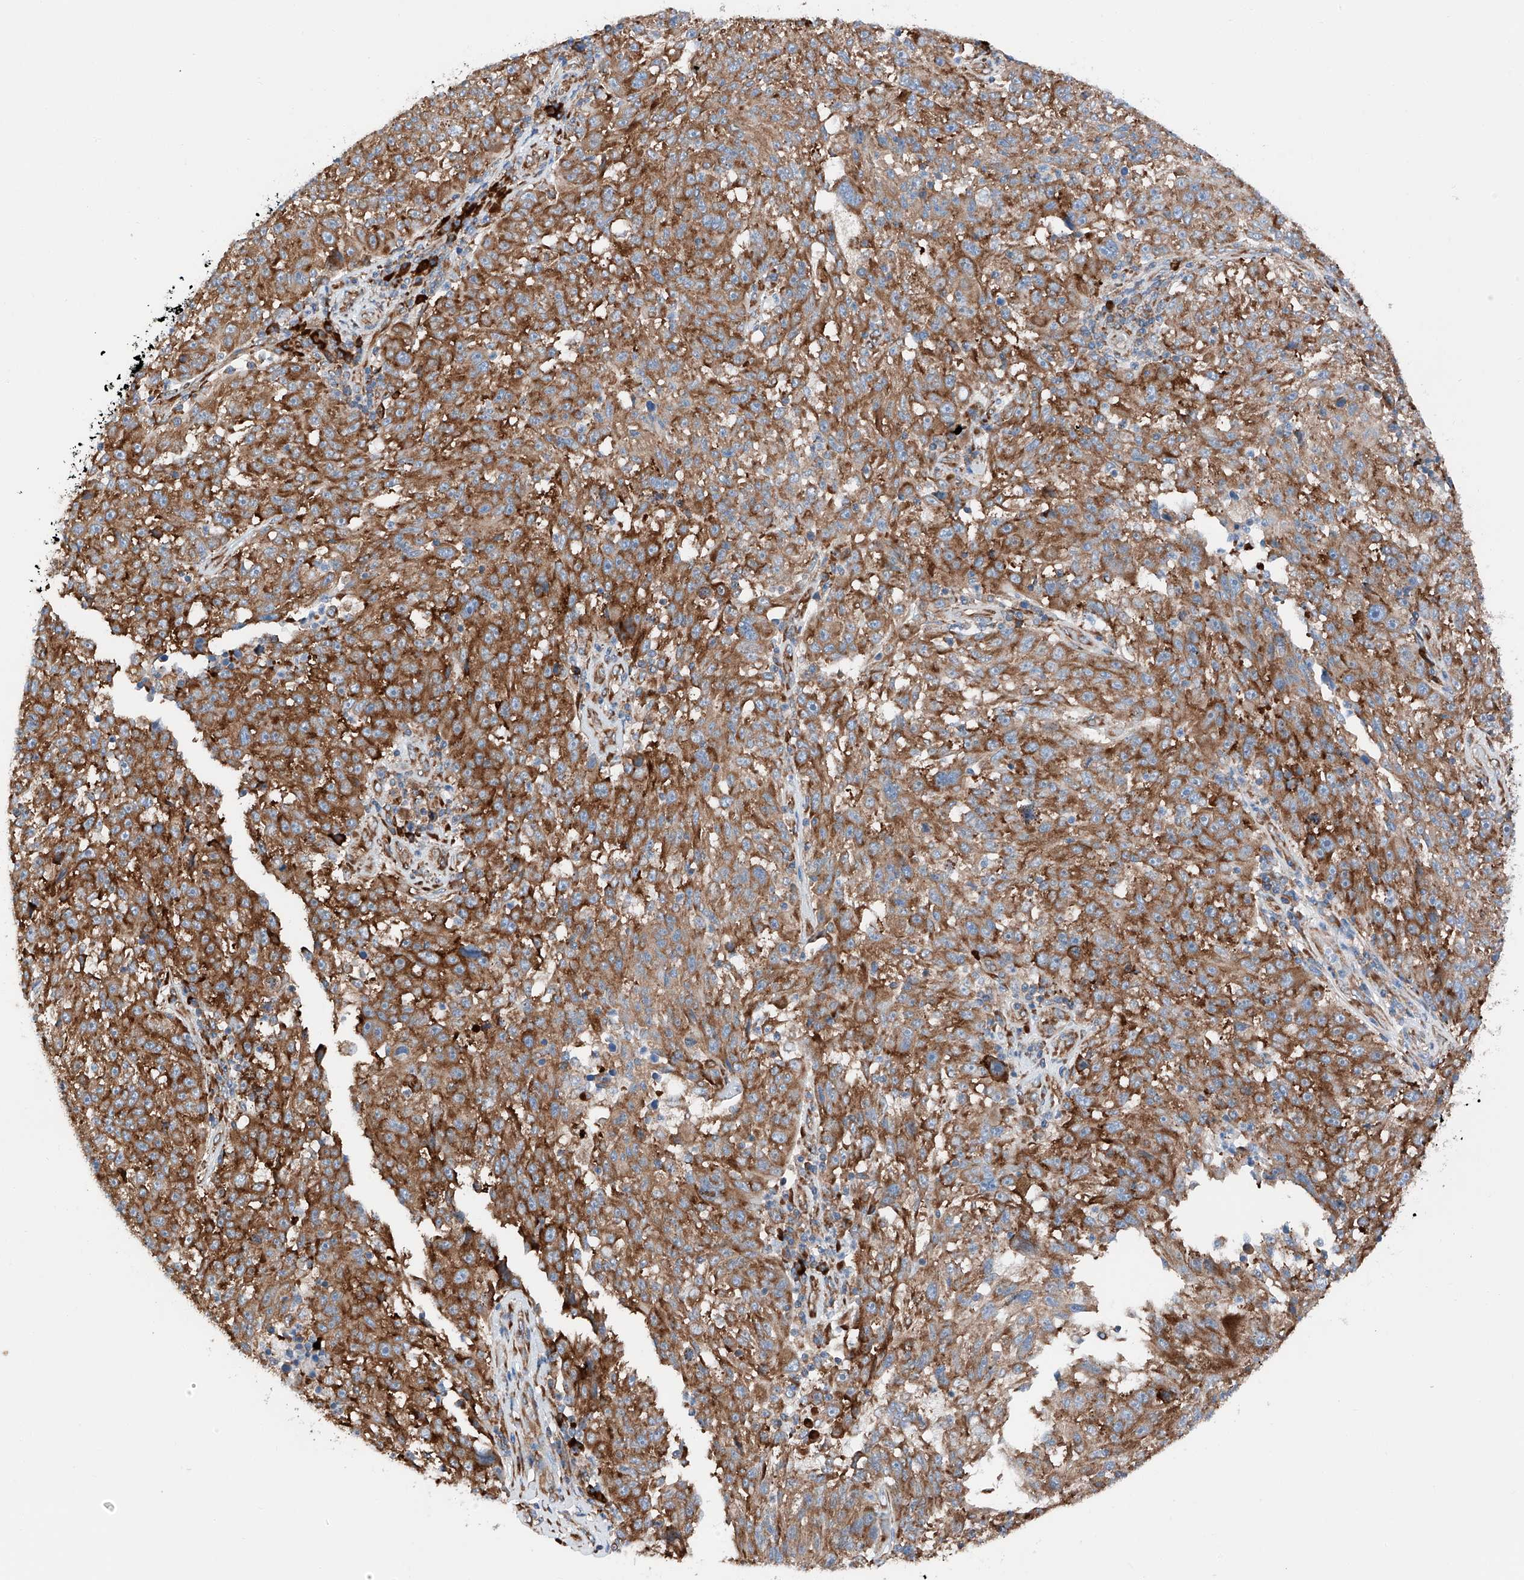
{"staining": {"intensity": "moderate", "quantity": ">75%", "location": "cytoplasmic/membranous"}, "tissue": "melanoma", "cell_type": "Tumor cells", "image_type": "cancer", "snomed": [{"axis": "morphology", "description": "Malignant melanoma, NOS"}, {"axis": "topography", "description": "Skin"}], "caption": "Immunohistochemical staining of malignant melanoma demonstrates medium levels of moderate cytoplasmic/membranous expression in approximately >75% of tumor cells.", "gene": "CRELD1", "patient": {"sex": "male", "age": 53}}